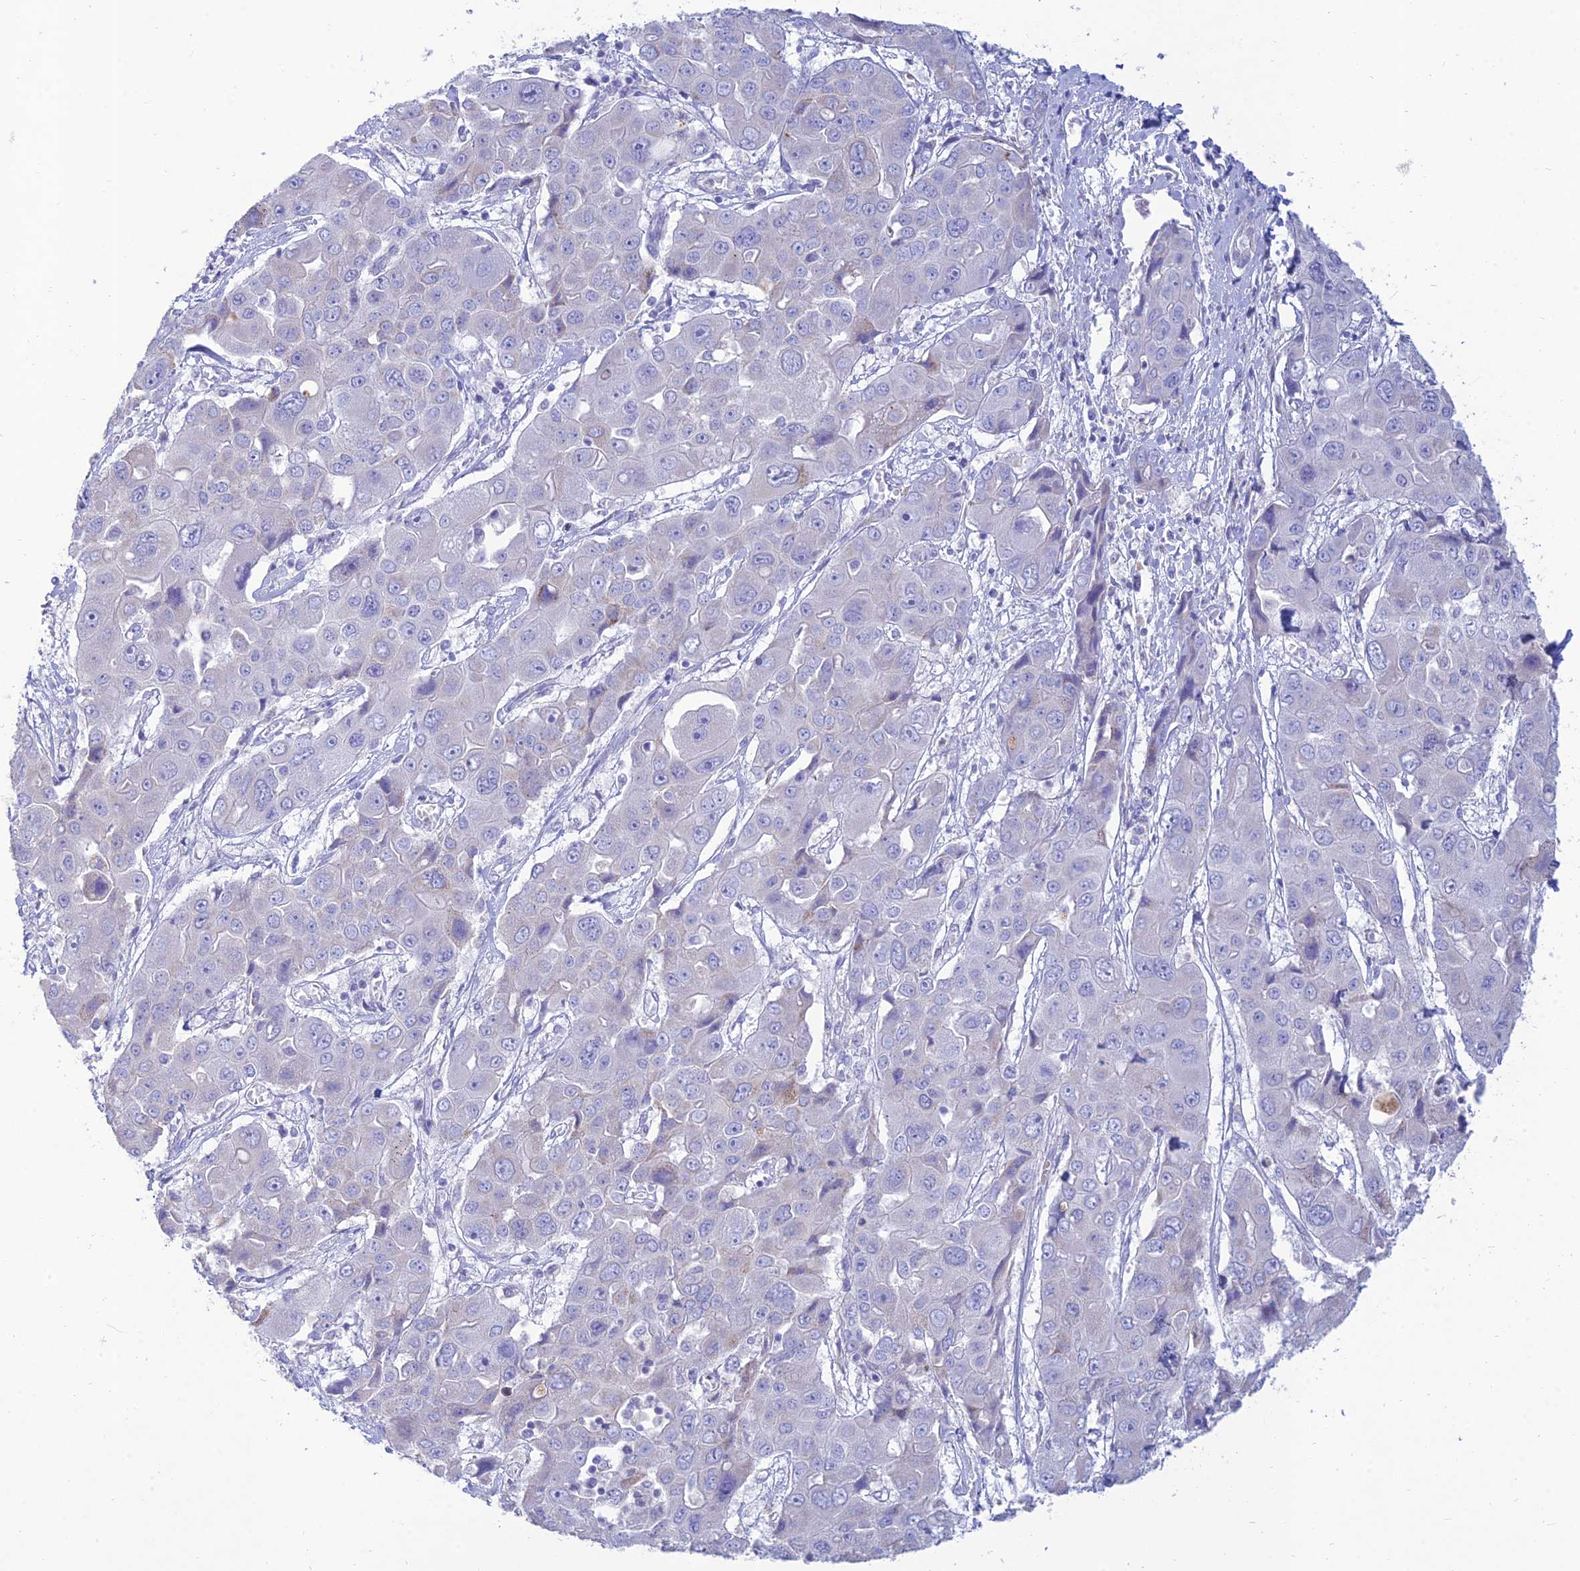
{"staining": {"intensity": "negative", "quantity": "none", "location": "none"}, "tissue": "liver cancer", "cell_type": "Tumor cells", "image_type": "cancer", "snomed": [{"axis": "morphology", "description": "Cholangiocarcinoma"}, {"axis": "topography", "description": "Liver"}], "caption": "This is a photomicrograph of IHC staining of liver cancer, which shows no expression in tumor cells.", "gene": "MAL2", "patient": {"sex": "male", "age": 67}}